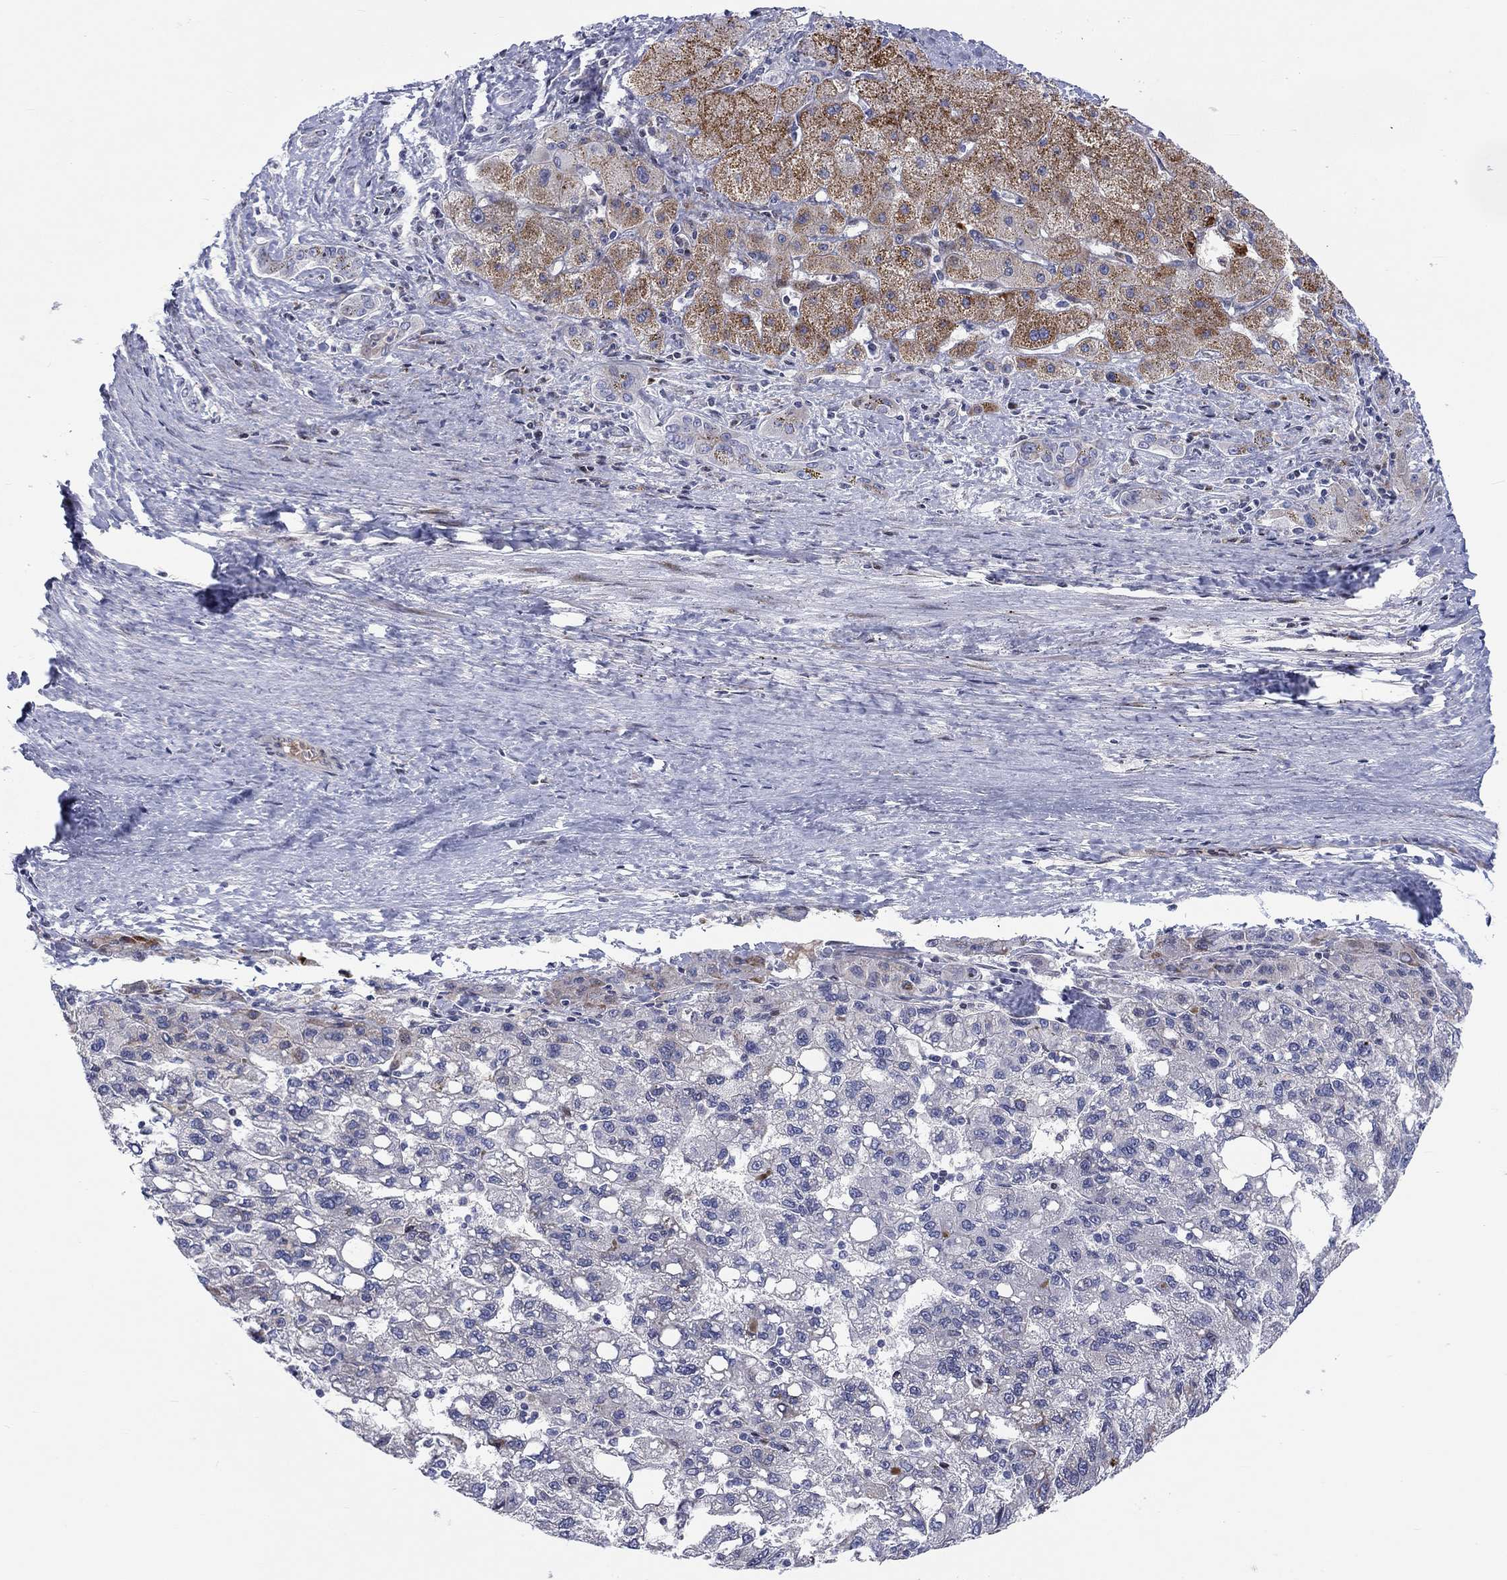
{"staining": {"intensity": "moderate", "quantity": "<25%", "location": "cytoplasmic/membranous"}, "tissue": "liver cancer", "cell_type": "Tumor cells", "image_type": "cancer", "snomed": [{"axis": "morphology", "description": "Carcinoma, Hepatocellular, NOS"}, {"axis": "topography", "description": "Liver"}], "caption": "About <25% of tumor cells in human liver cancer (hepatocellular carcinoma) reveal moderate cytoplasmic/membranous protein staining as visualized by brown immunohistochemical staining.", "gene": "ARHGAP36", "patient": {"sex": "female", "age": 82}}